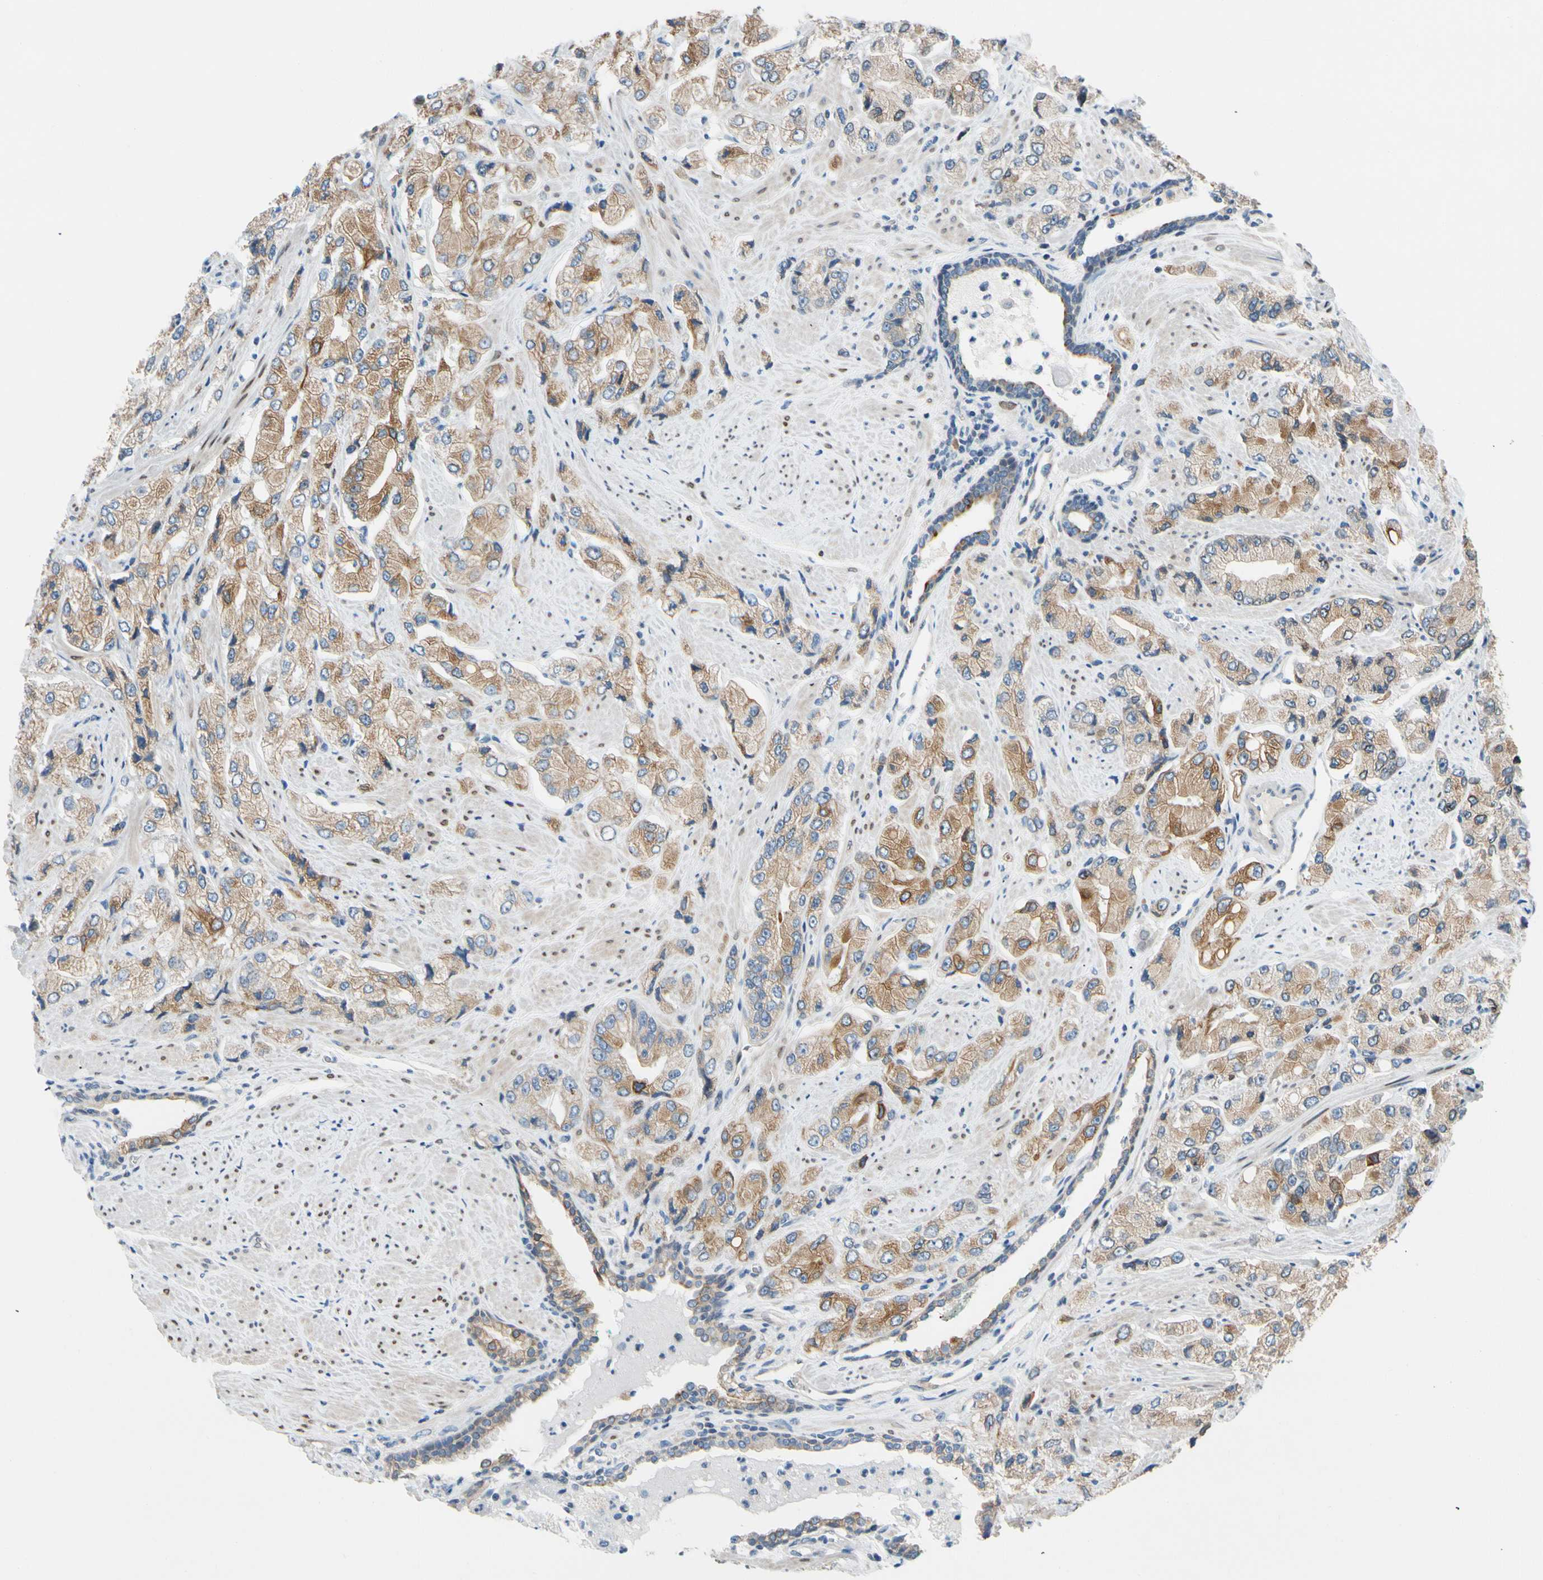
{"staining": {"intensity": "moderate", "quantity": ">75%", "location": "cytoplasmic/membranous"}, "tissue": "prostate cancer", "cell_type": "Tumor cells", "image_type": "cancer", "snomed": [{"axis": "morphology", "description": "Adenocarcinoma, High grade"}, {"axis": "topography", "description": "Prostate"}], "caption": "IHC (DAB) staining of prostate cancer reveals moderate cytoplasmic/membranous protein staining in approximately >75% of tumor cells.", "gene": "ZNF132", "patient": {"sex": "male", "age": 58}}